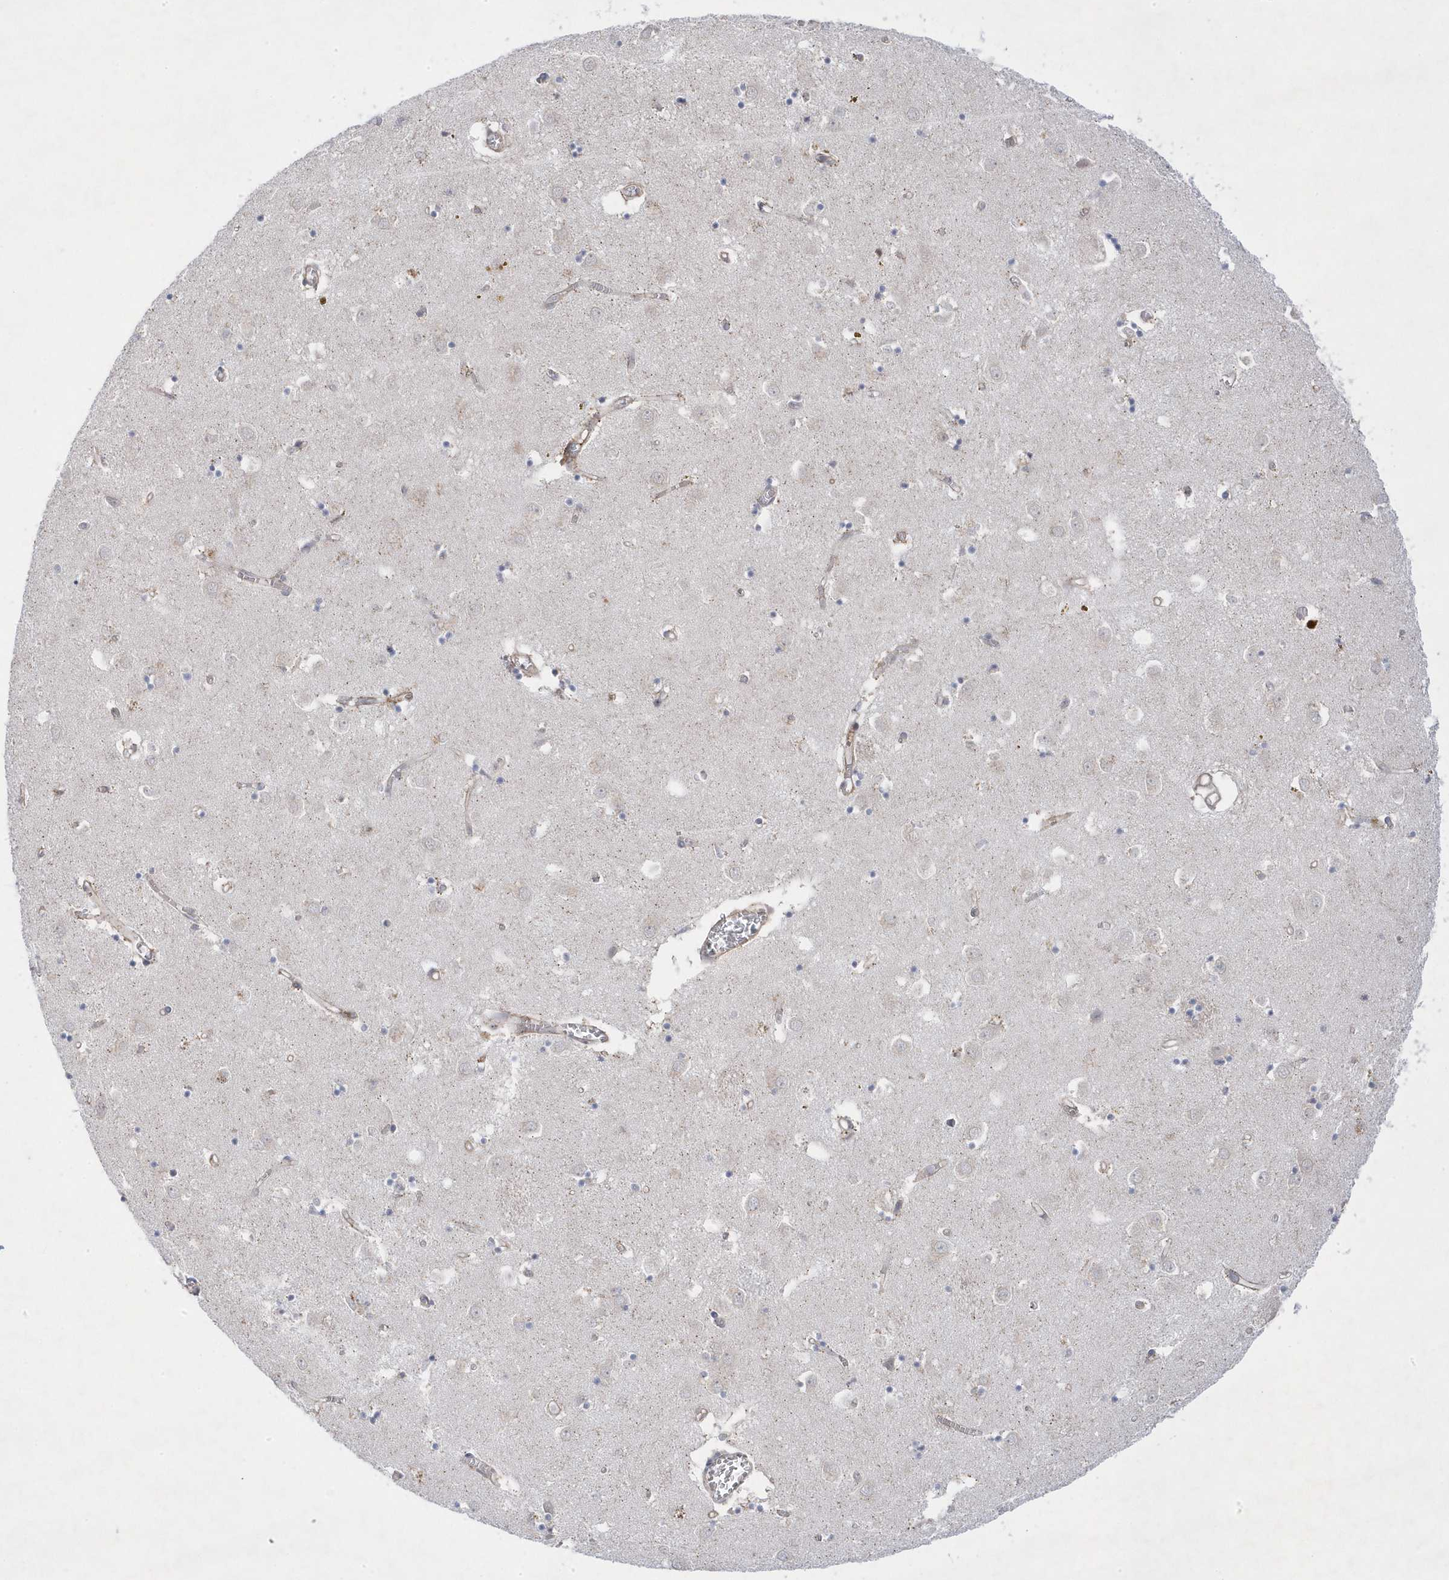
{"staining": {"intensity": "negative", "quantity": "none", "location": "none"}, "tissue": "caudate", "cell_type": "Glial cells", "image_type": "normal", "snomed": [{"axis": "morphology", "description": "Normal tissue, NOS"}, {"axis": "topography", "description": "Lateral ventricle wall"}], "caption": "Histopathology image shows no protein expression in glial cells of benign caudate. (DAB immunohistochemistry (IHC) visualized using brightfield microscopy, high magnification).", "gene": "ANAPC1", "patient": {"sex": "male", "age": 70}}